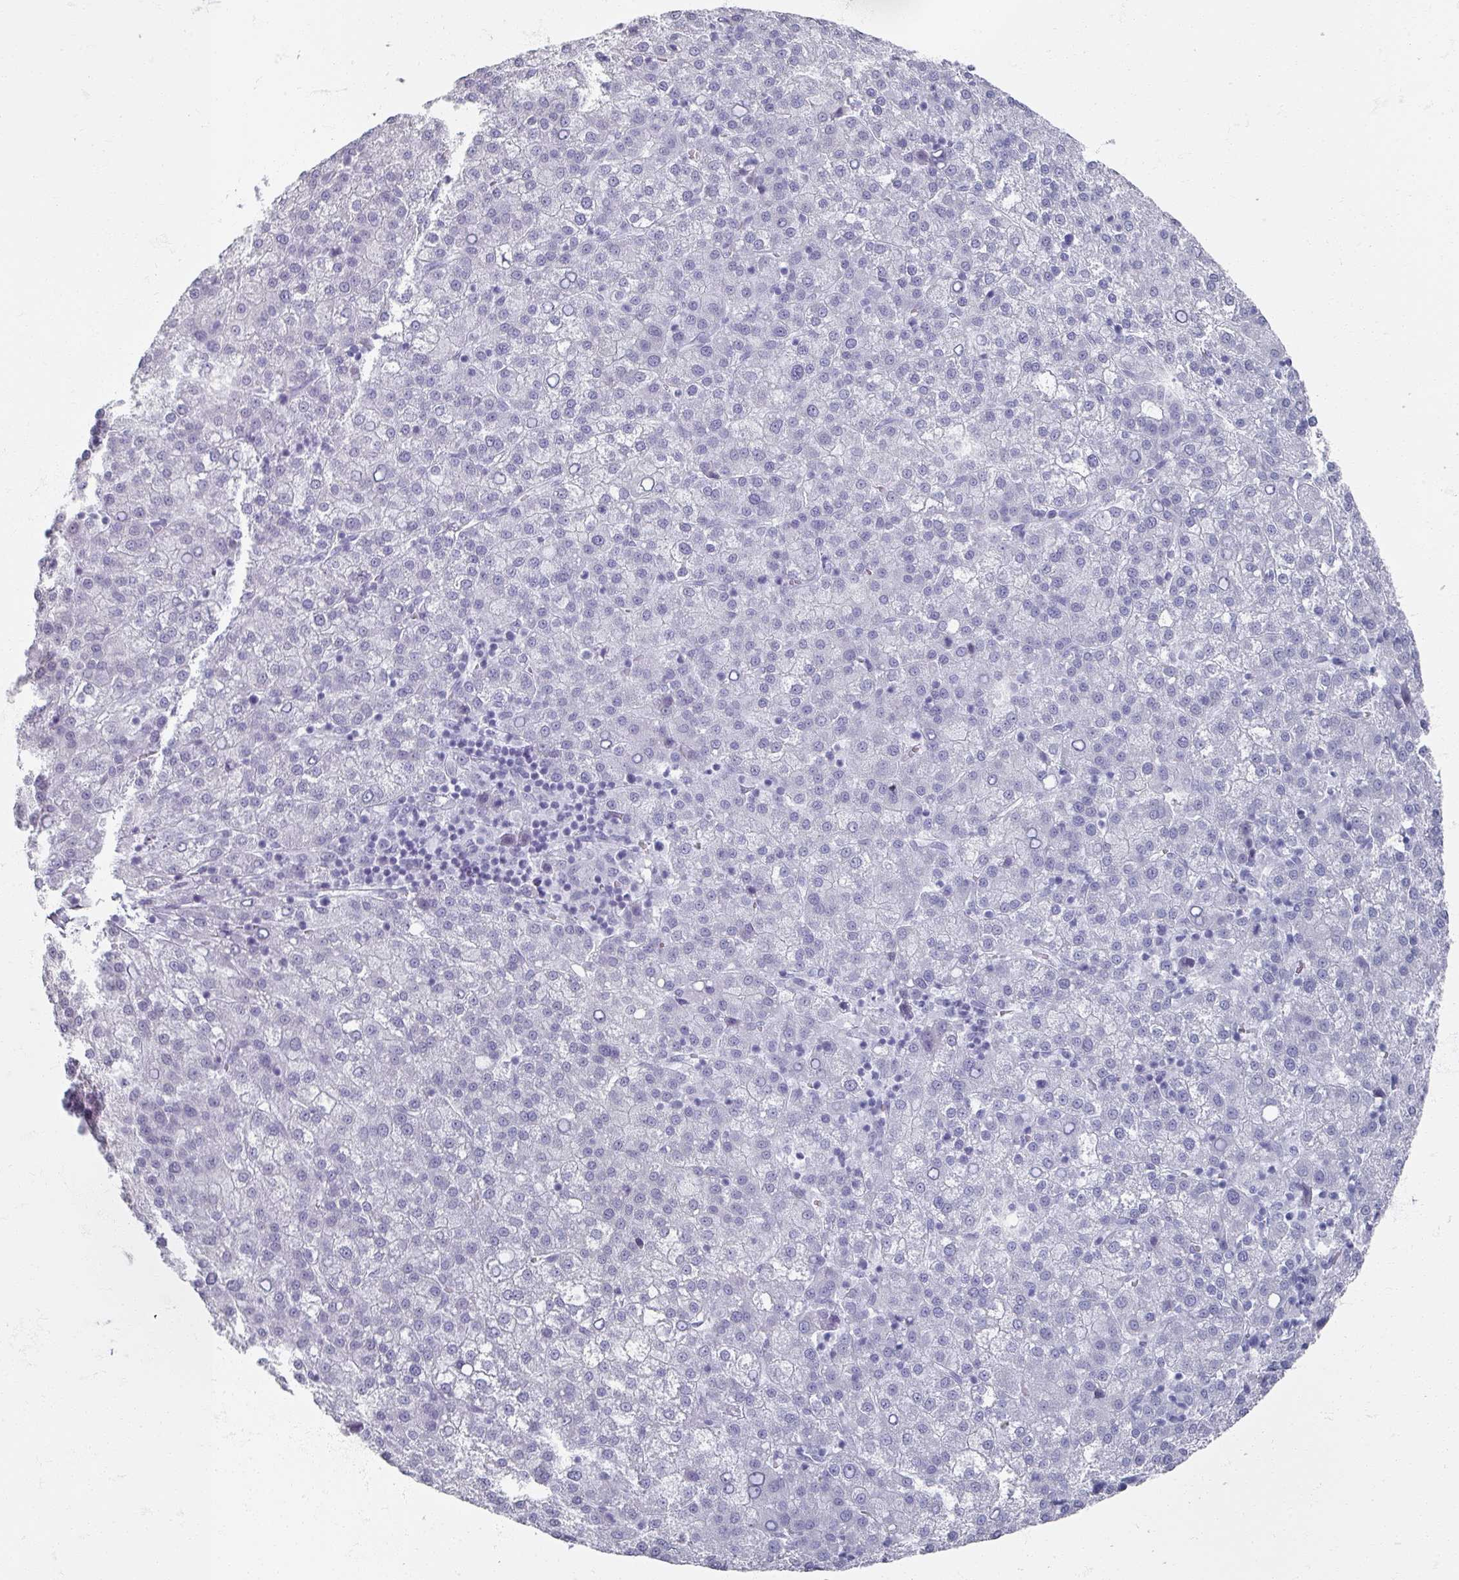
{"staining": {"intensity": "negative", "quantity": "none", "location": "none"}, "tissue": "liver cancer", "cell_type": "Tumor cells", "image_type": "cancer", "snomed": [{"axis": "morphology", "description": "Carcinoma, Hepatocellular, NOS"}, {"axis": "topography", "description": "Liver"}], "caption": "An image of human liver hepatocellular carcinoma is negative for staining in tumor cells.", "gene": "OMG", "patient": {"sex": "female", "age": 58}}